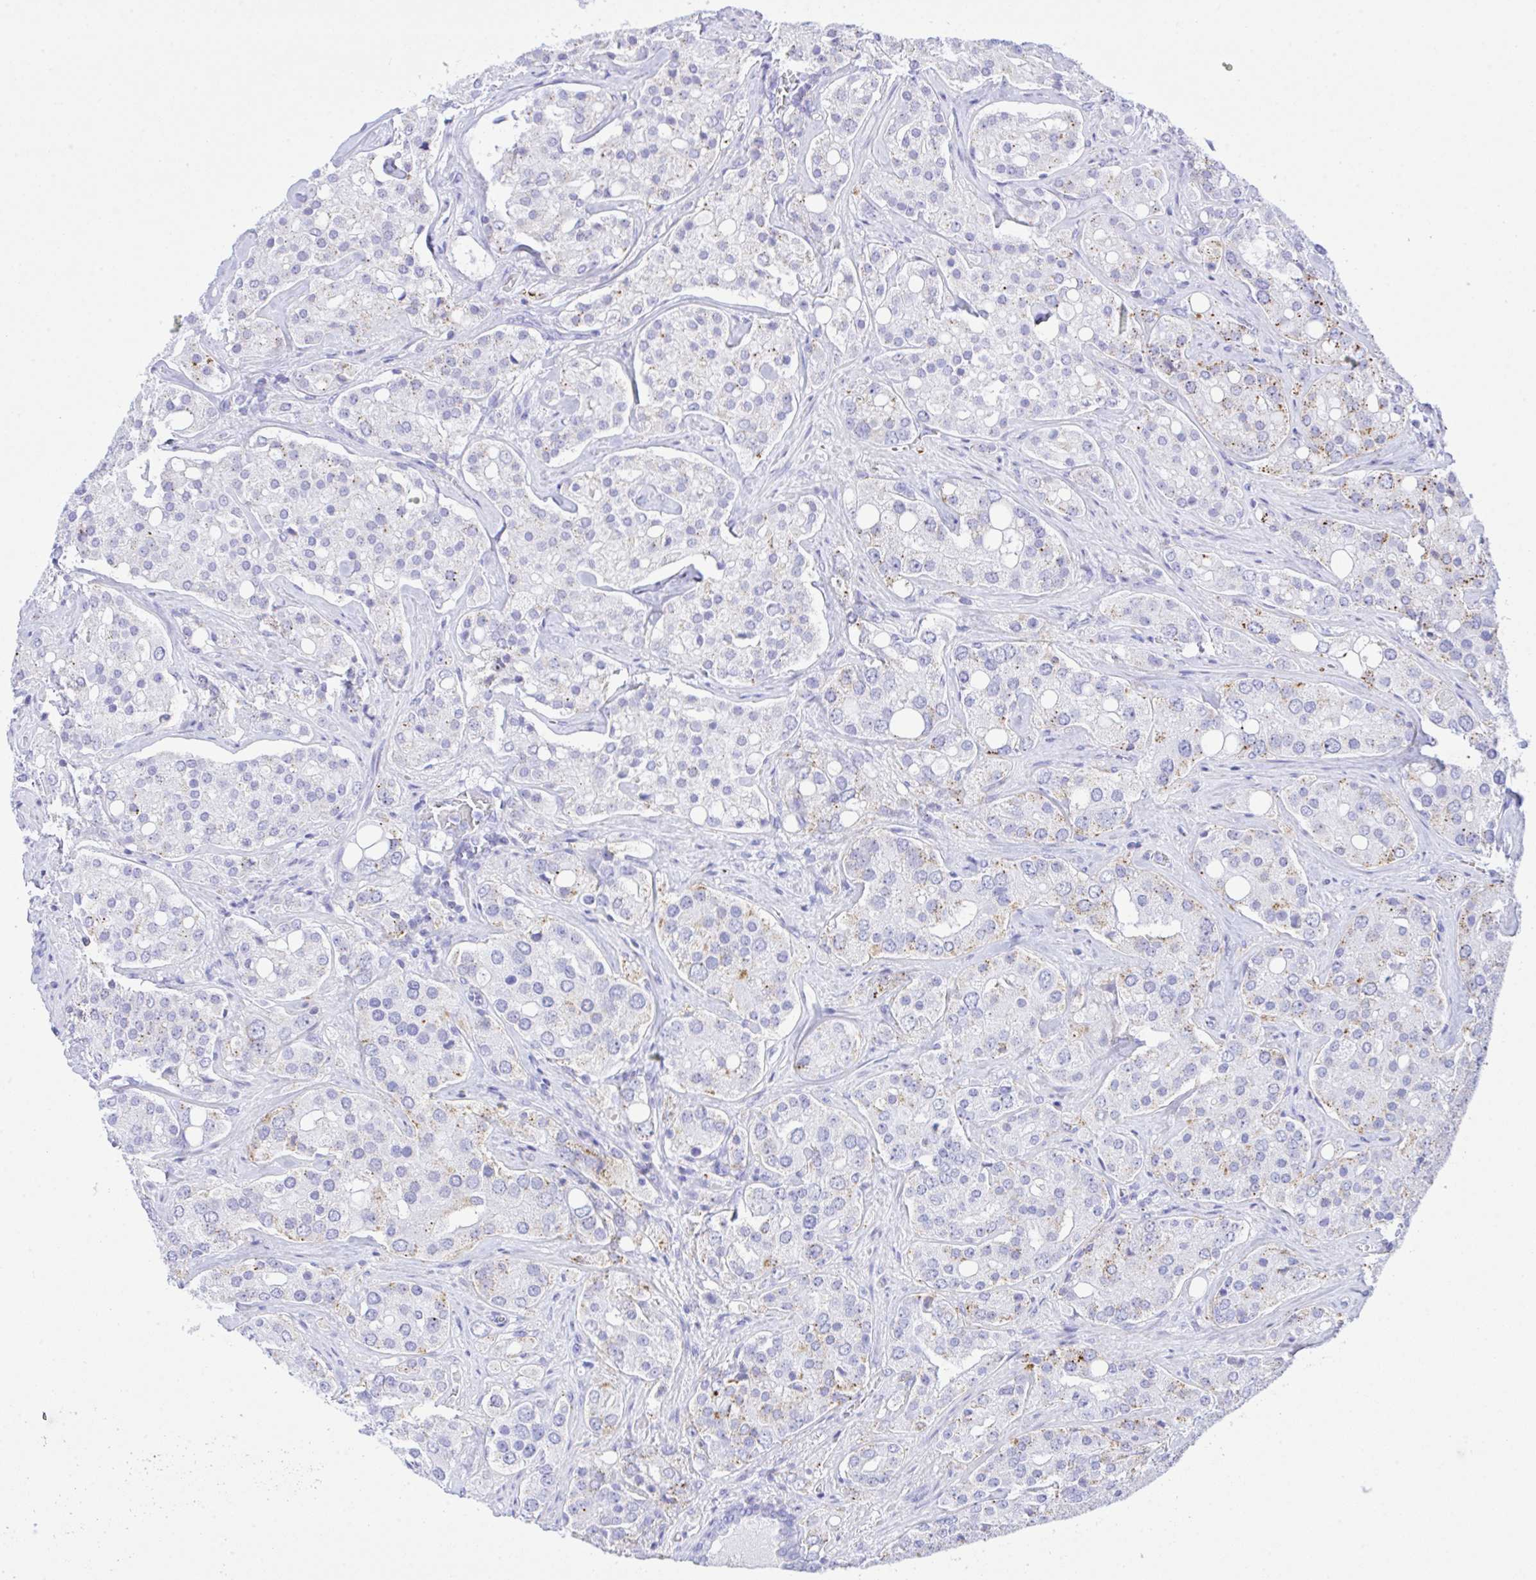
{"staining": {"intensity": "moderate", "quantity": "<25%", "location": "cytoplasmic/membranous"}, "tissue": "prostate cancer", "cell_type": "Tumor cells", "image_type": "cancer", "snomed": [{"axis": "morphology", "description": "Adenocarcinoma, High grade"}, {"axis": "topography", "description": "Prostate"}], "caption": "Immunohistochemical staining of prostate cancer (adenocarcinoma (high-grade)) shows moderate cytoplasmic/membranous protein staining in about <25% of tumor cells.", "gene": "SELENOV", "patient": {"sex": "male", "age": 67}}